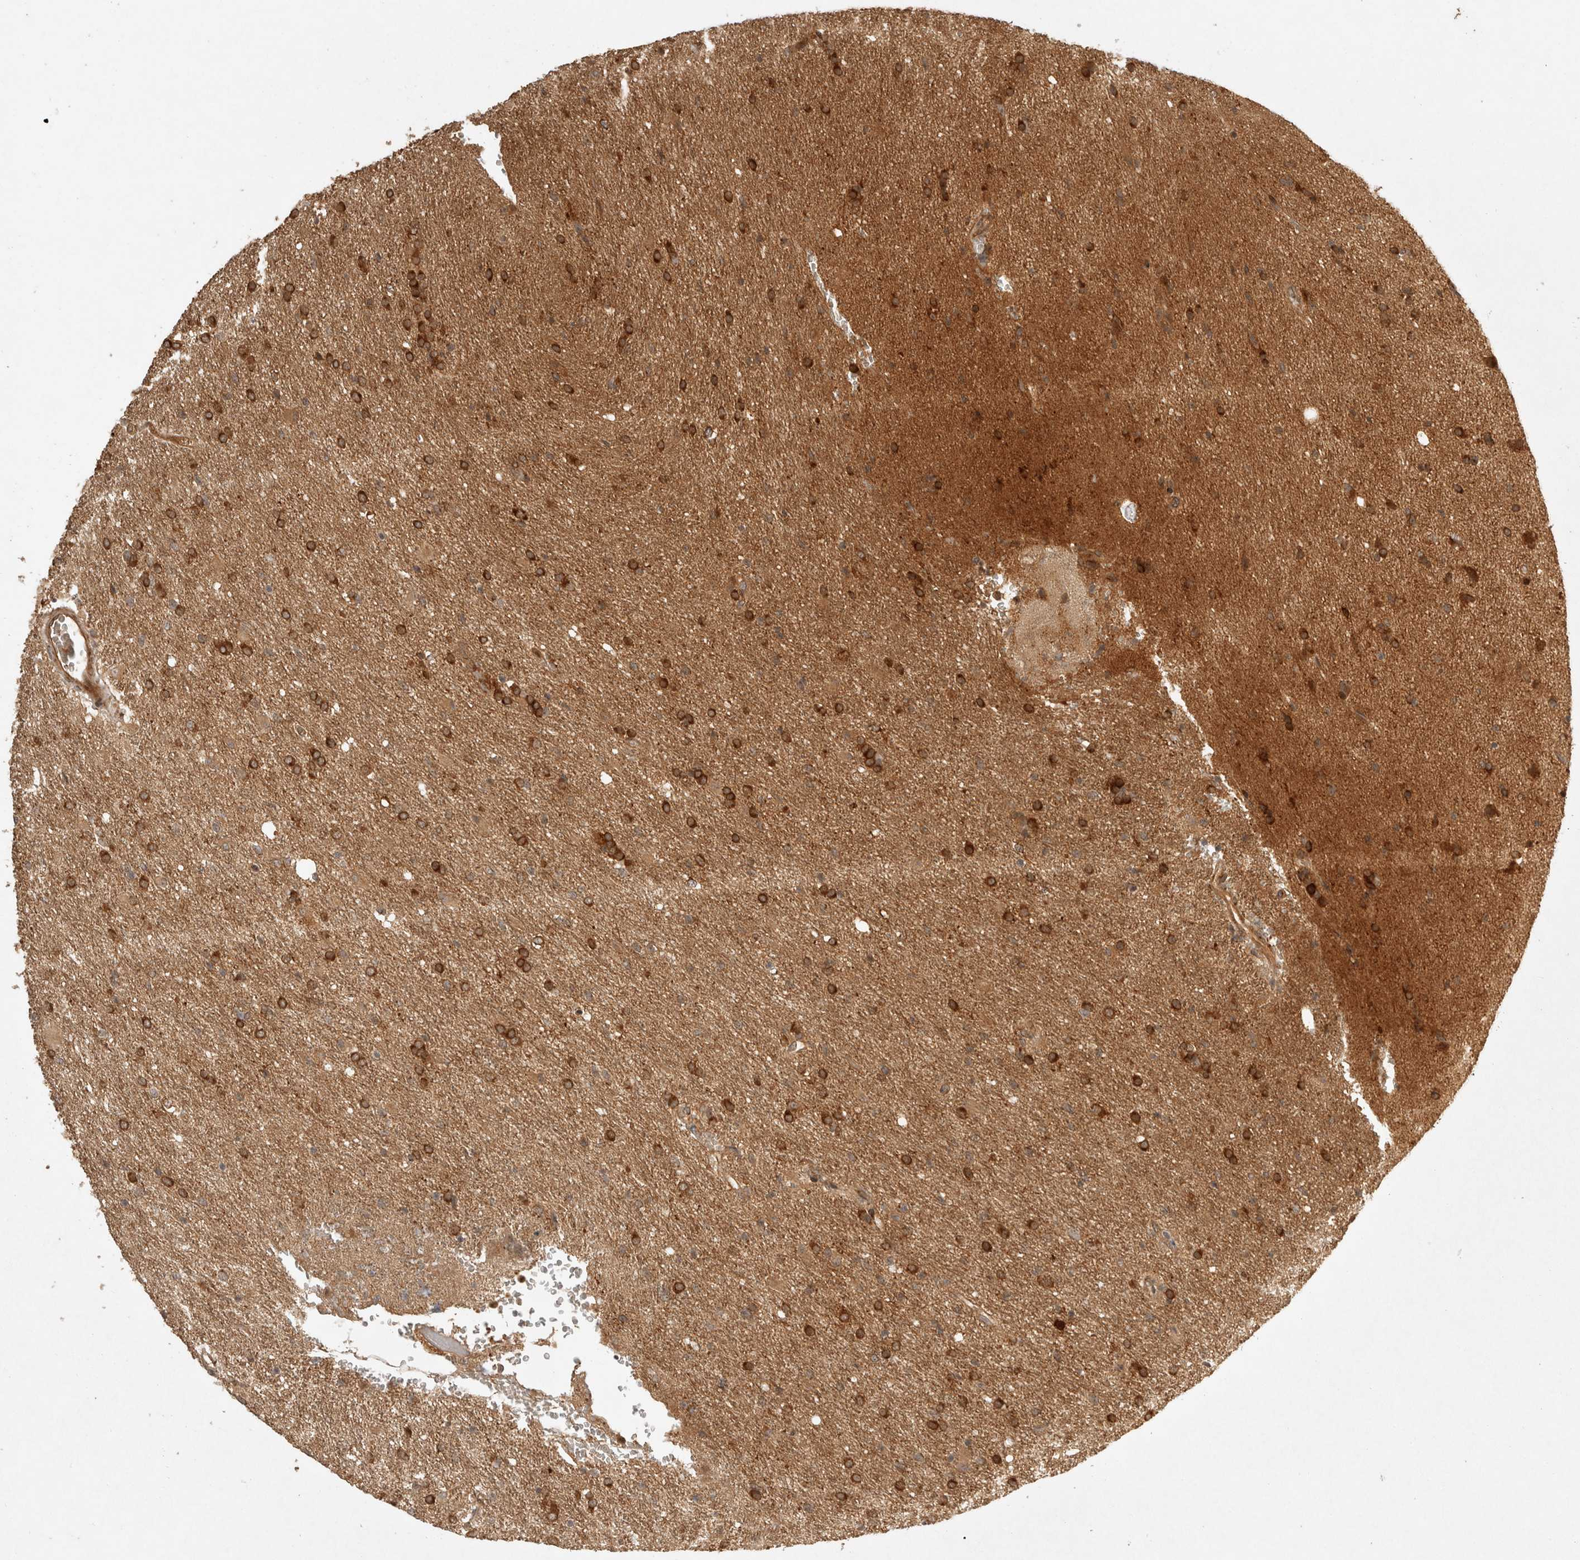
{"staining": {"intensity": "strong", "quantity": ">75%", "location": "cytoplasmic/membranous"}, "tissue": "glioma", "cell_type": "Tumor cells", "image_type": "cancer", "snomed": [{"axis": "morphology", "description": "Glioma, malignant, High grade"}, {"axis": "topography", "description": "Brain"}], "caption": "Immunohistochemical staining of human glioma exhibits high levels of strong cytoplasmic/membranous expression in about >75% of tumor cells.", "gene": "CAMSAP2", "patient": {"sex": "female", "age": 57}}